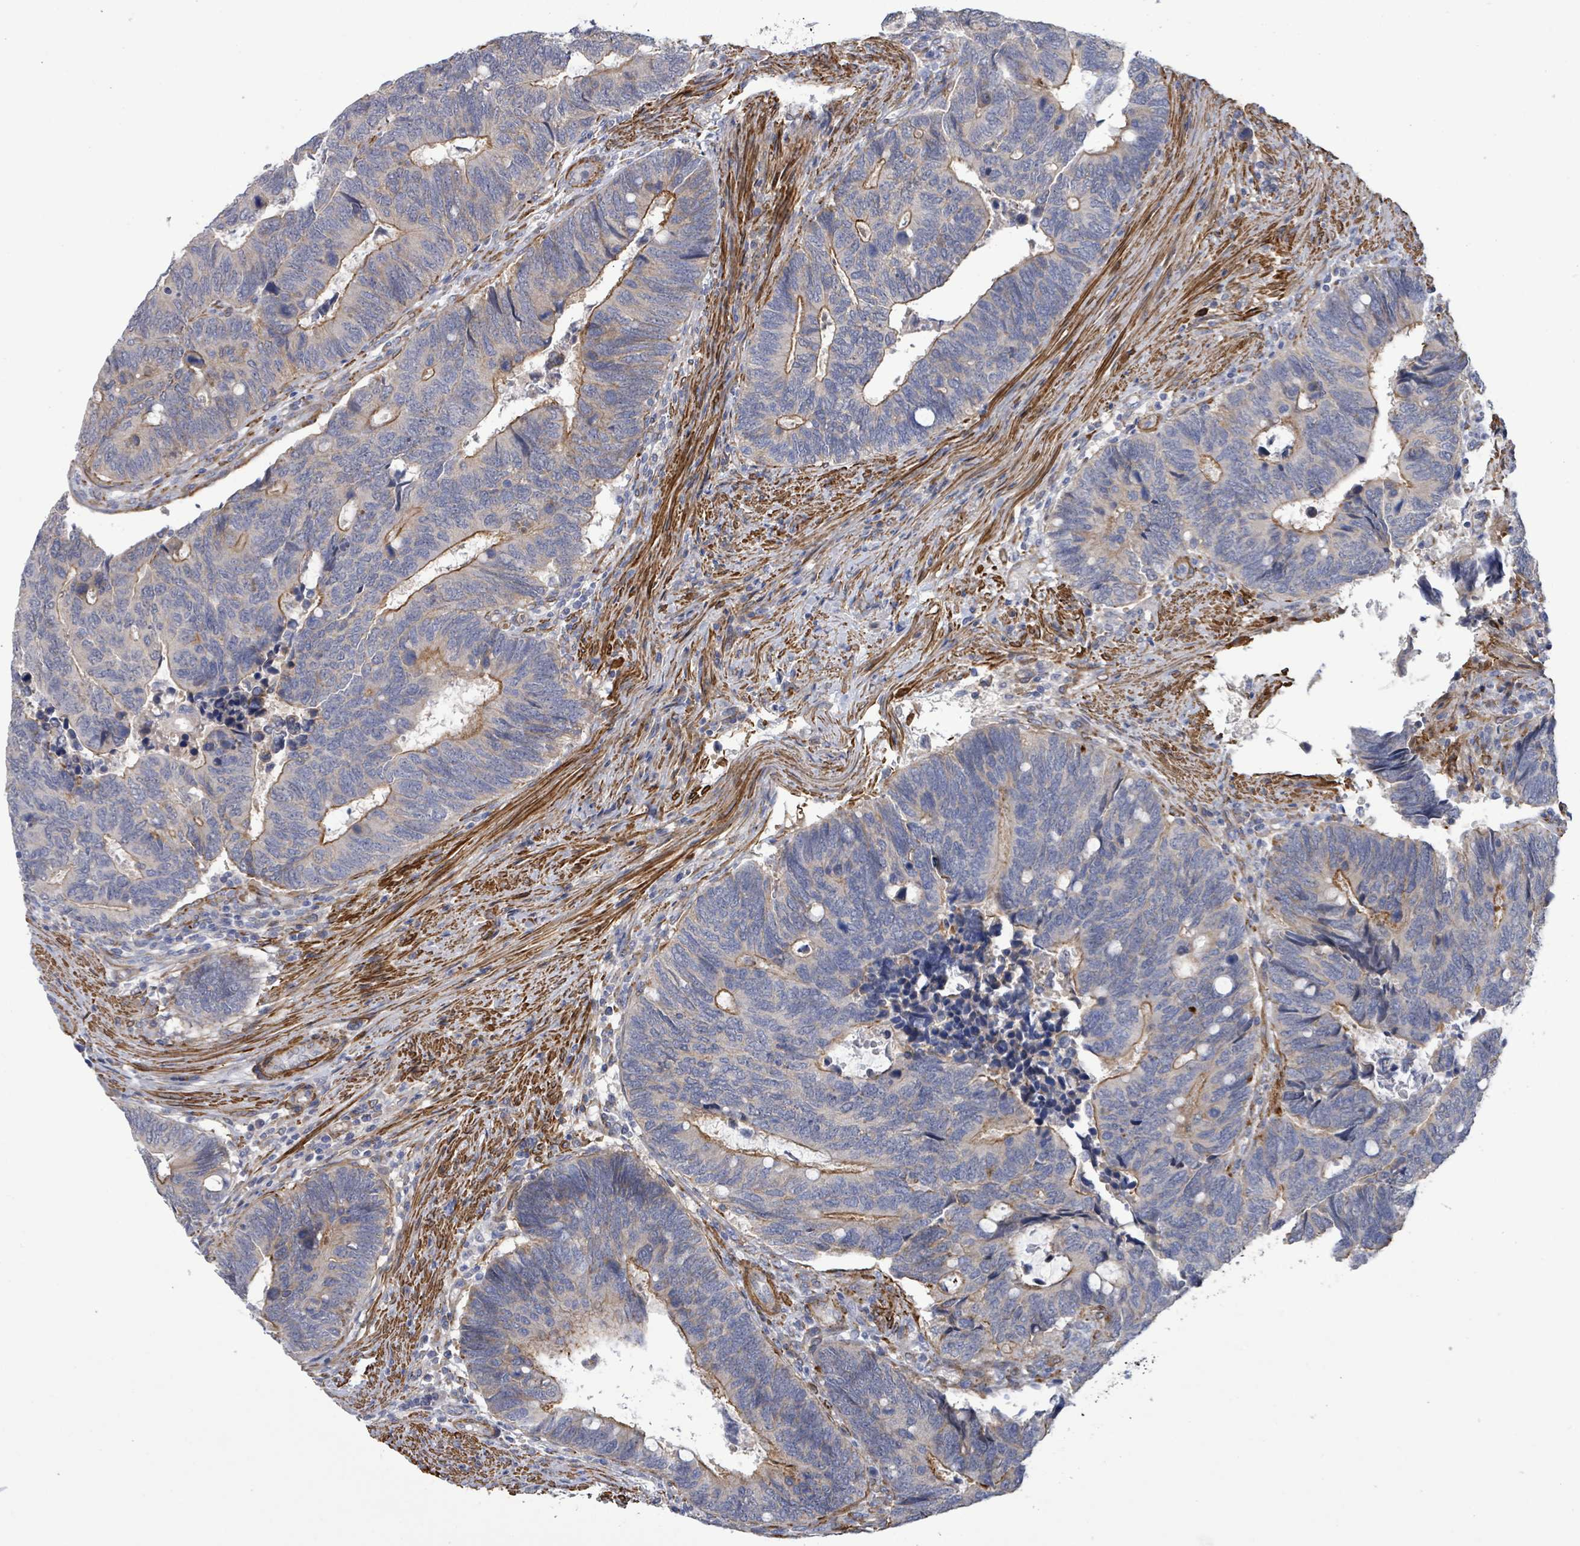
{"staining": {"intensity": "moderate", "quantity": "<25%", "location": "cytoplasmic/membranous"}, "tissue": "colorectal cancer", "cell_type": "Tumor cells", "image_type": "cancer", "snomed": [{"axis": "morphology", "description": "Adenocarcinoma, NOS"}, {"axis": "topography", "description": "Colon"}], "caption": "Immunohistochemical staining of colorectal adenocarcinoma demonstrates moderate cytoplasmic/membranous protein expression in about <25% of tumor cells.", "gene": "DMRTC1B", "patient": {"sex": "male", "age": 87}}